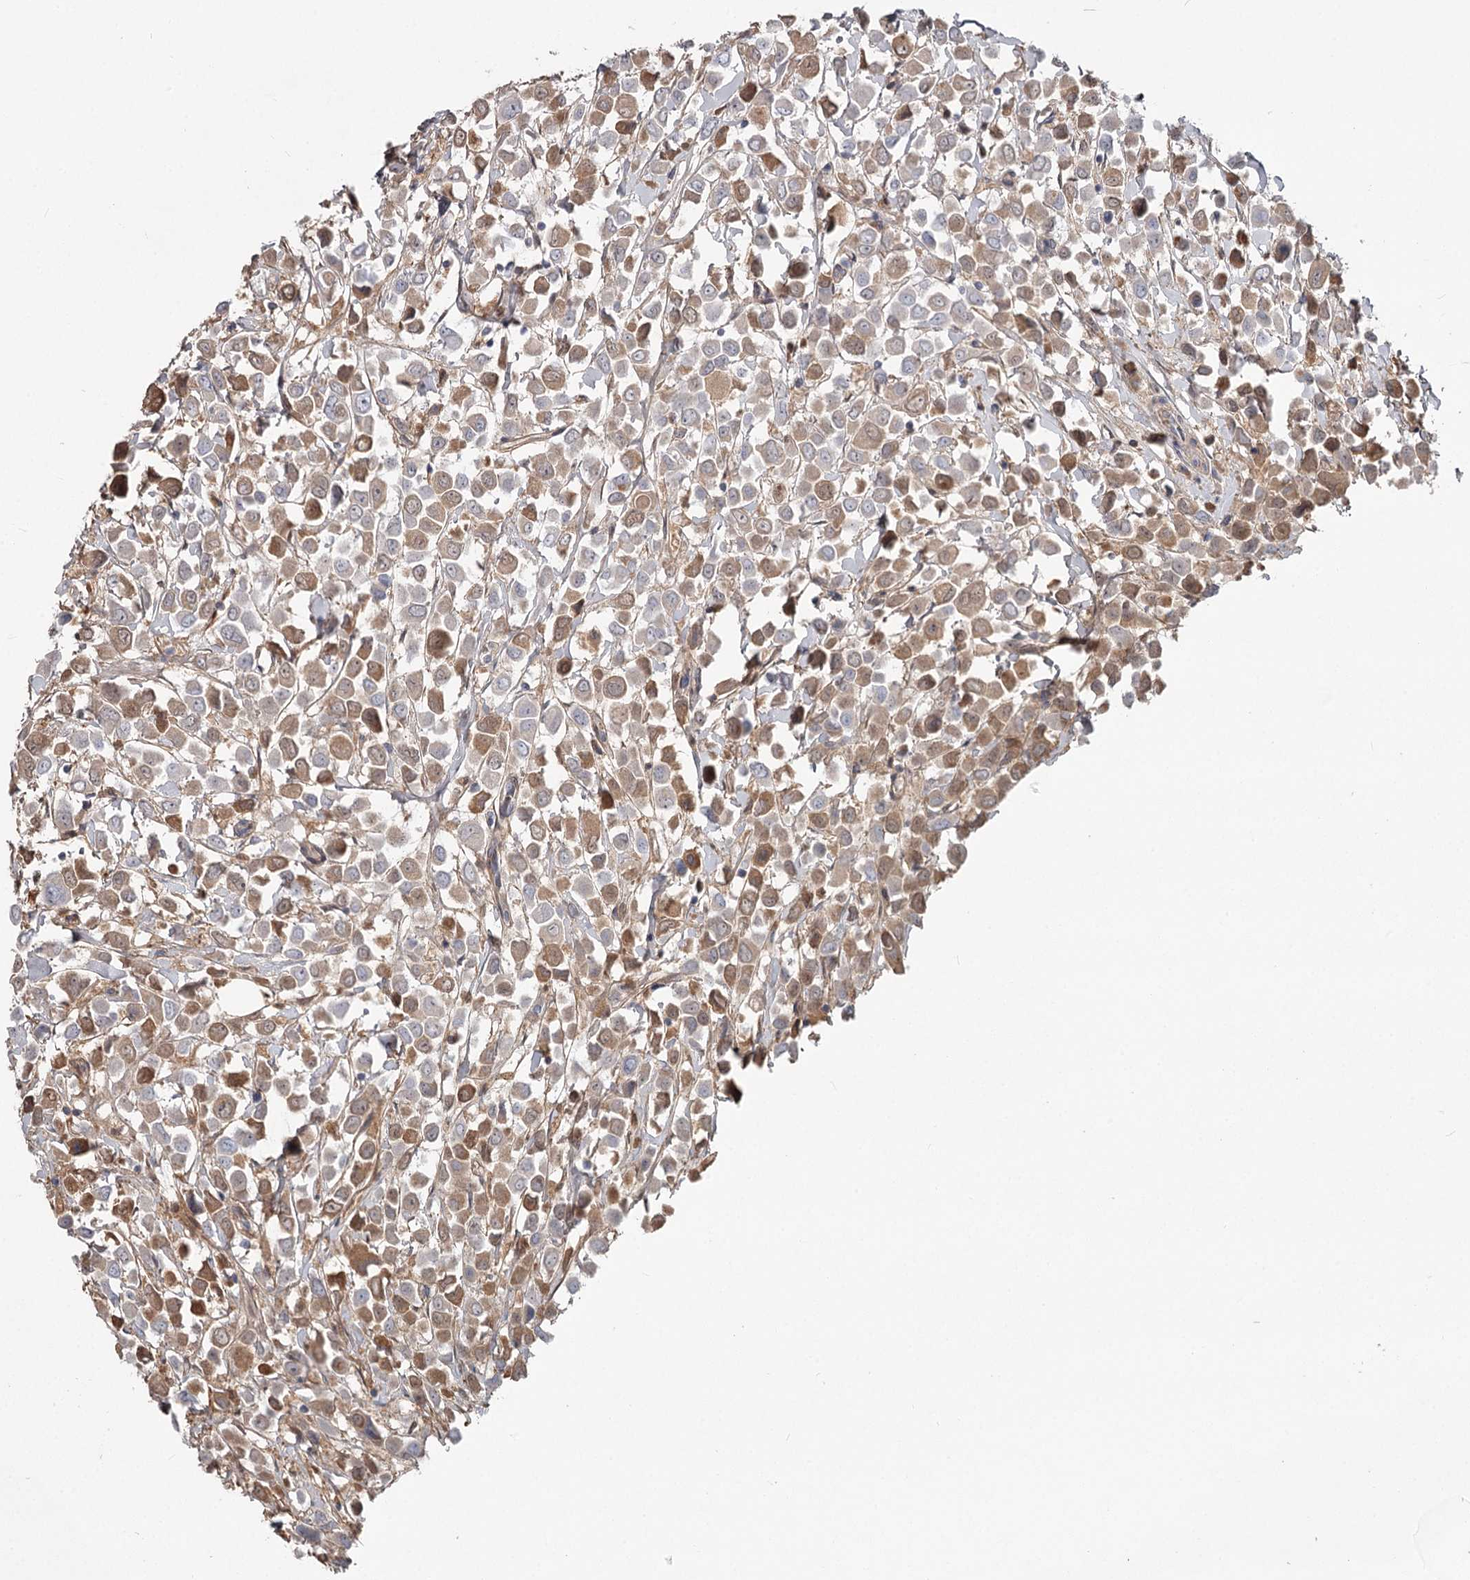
{"staining": {"intensity": "moderate", "quantity": ">75%", "location": "cytoplasmic/membranous"}, "tissue": "breast cancer", "cell_type": "Tumor cells", "image_type": "cancer", "snomed": [{"axis": "morphology", "description": "Duct carcinoma"}, {"axis": "topography", "description": "Breast"}], "caption": "A brown stain shows moderate cytoplasmic/membranous positivity of a protein in human infiltrating ductal carcinoma (breast) tumor cells. Ihc stains the protein of interest in brown and the nuclei are stained blue.", "gene": "DHRS9", "patient": {"sex": "female", "age": 61}}